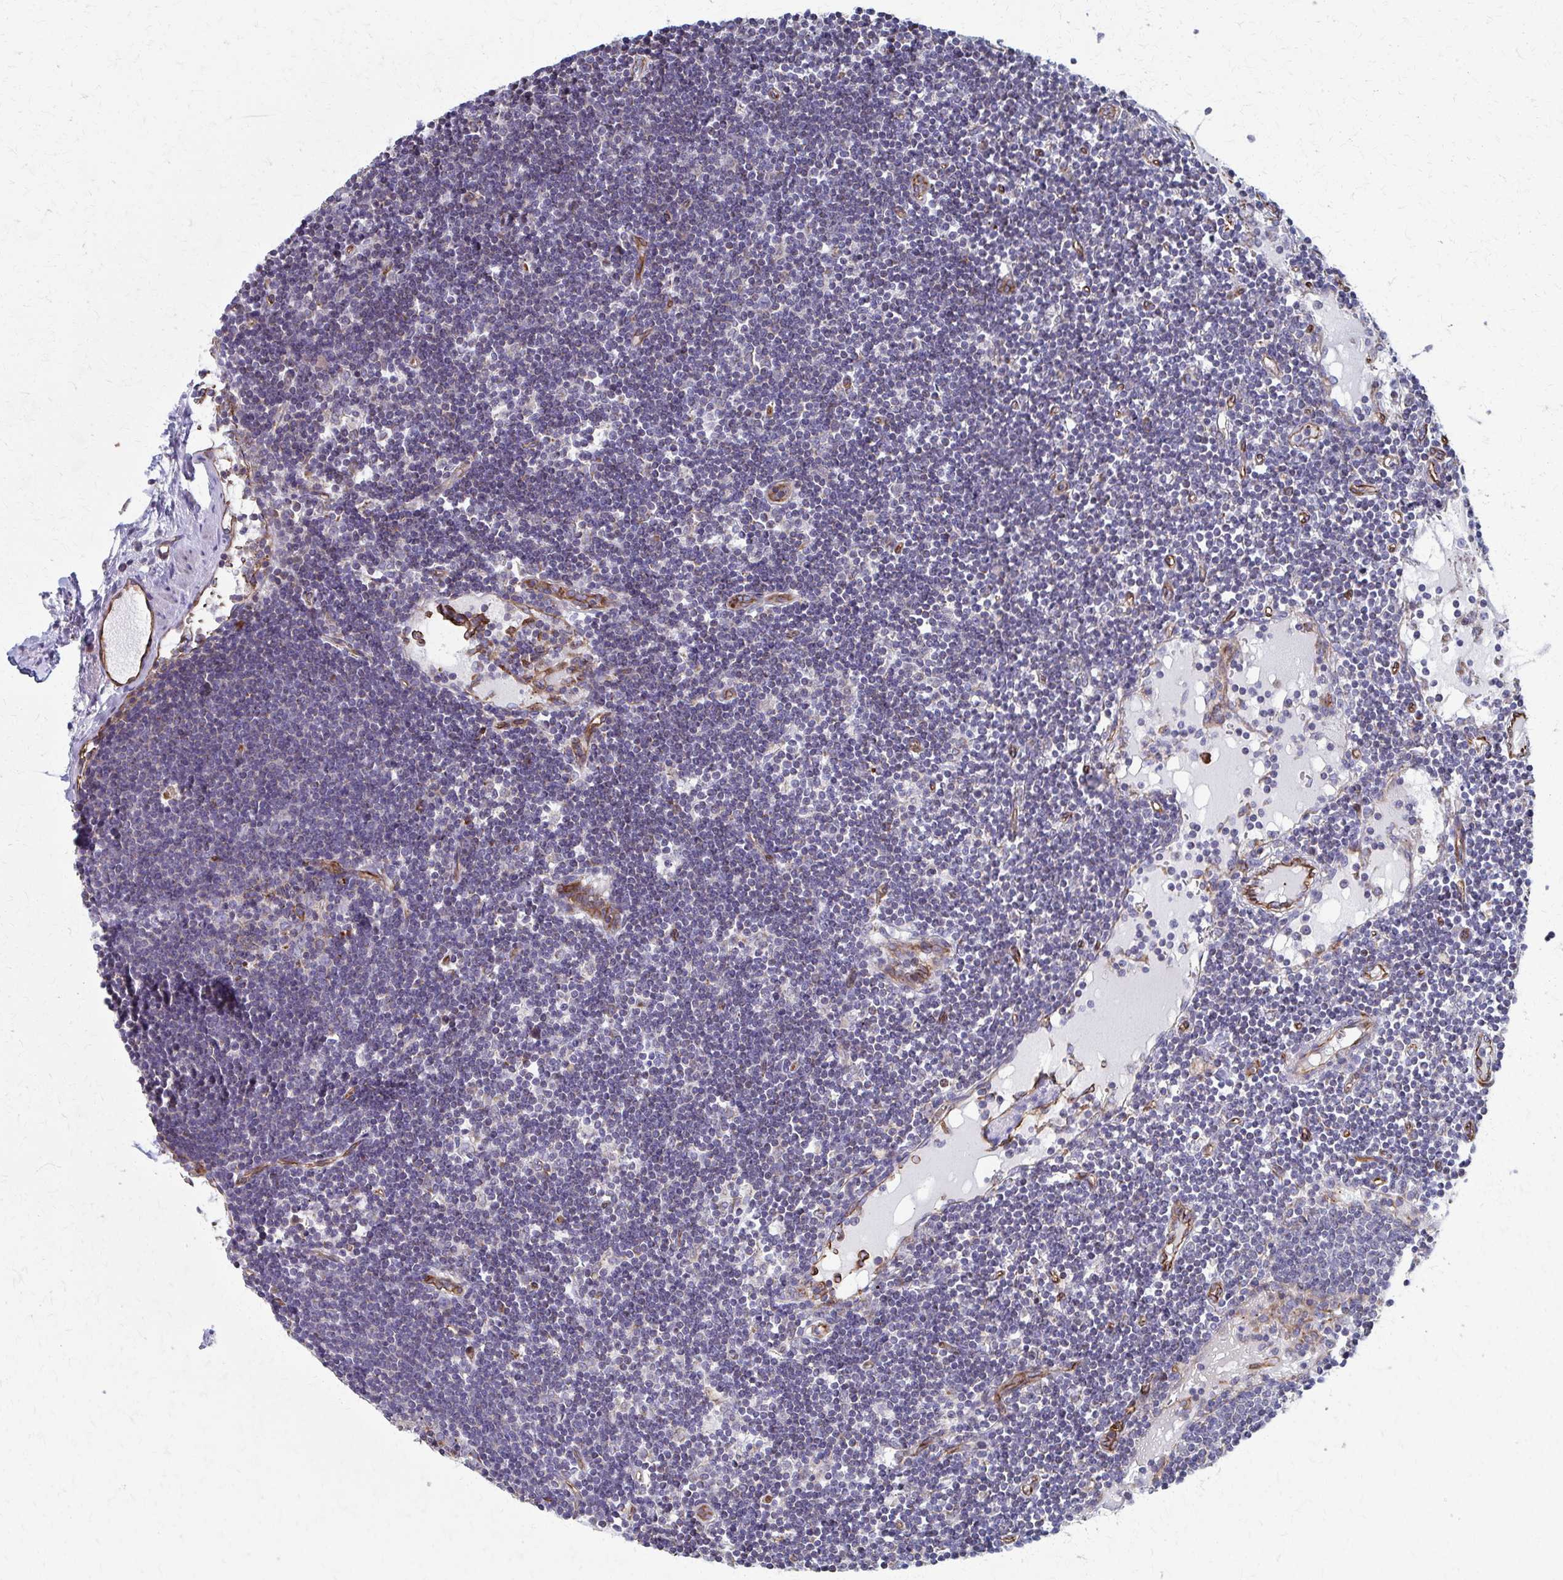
{"staining": {"intensity": "negative", "quantity": "none", "location": "none"}, "tissue": "lymph node", "cell_type": "Germinal center cells", "image_type": "normal", "snomed": [{"axis": "morphology", "description": "Normal tissue, NOS"}, {"axis": "topography", "description": "Lymph node"}], "caption": "This is an immunohistochemistry histopathology image of unremarkable lymph node. There is no expression in germinal center cells.", "gene": "FAHD1", "patient": {"sex": "female", "age": 65}}